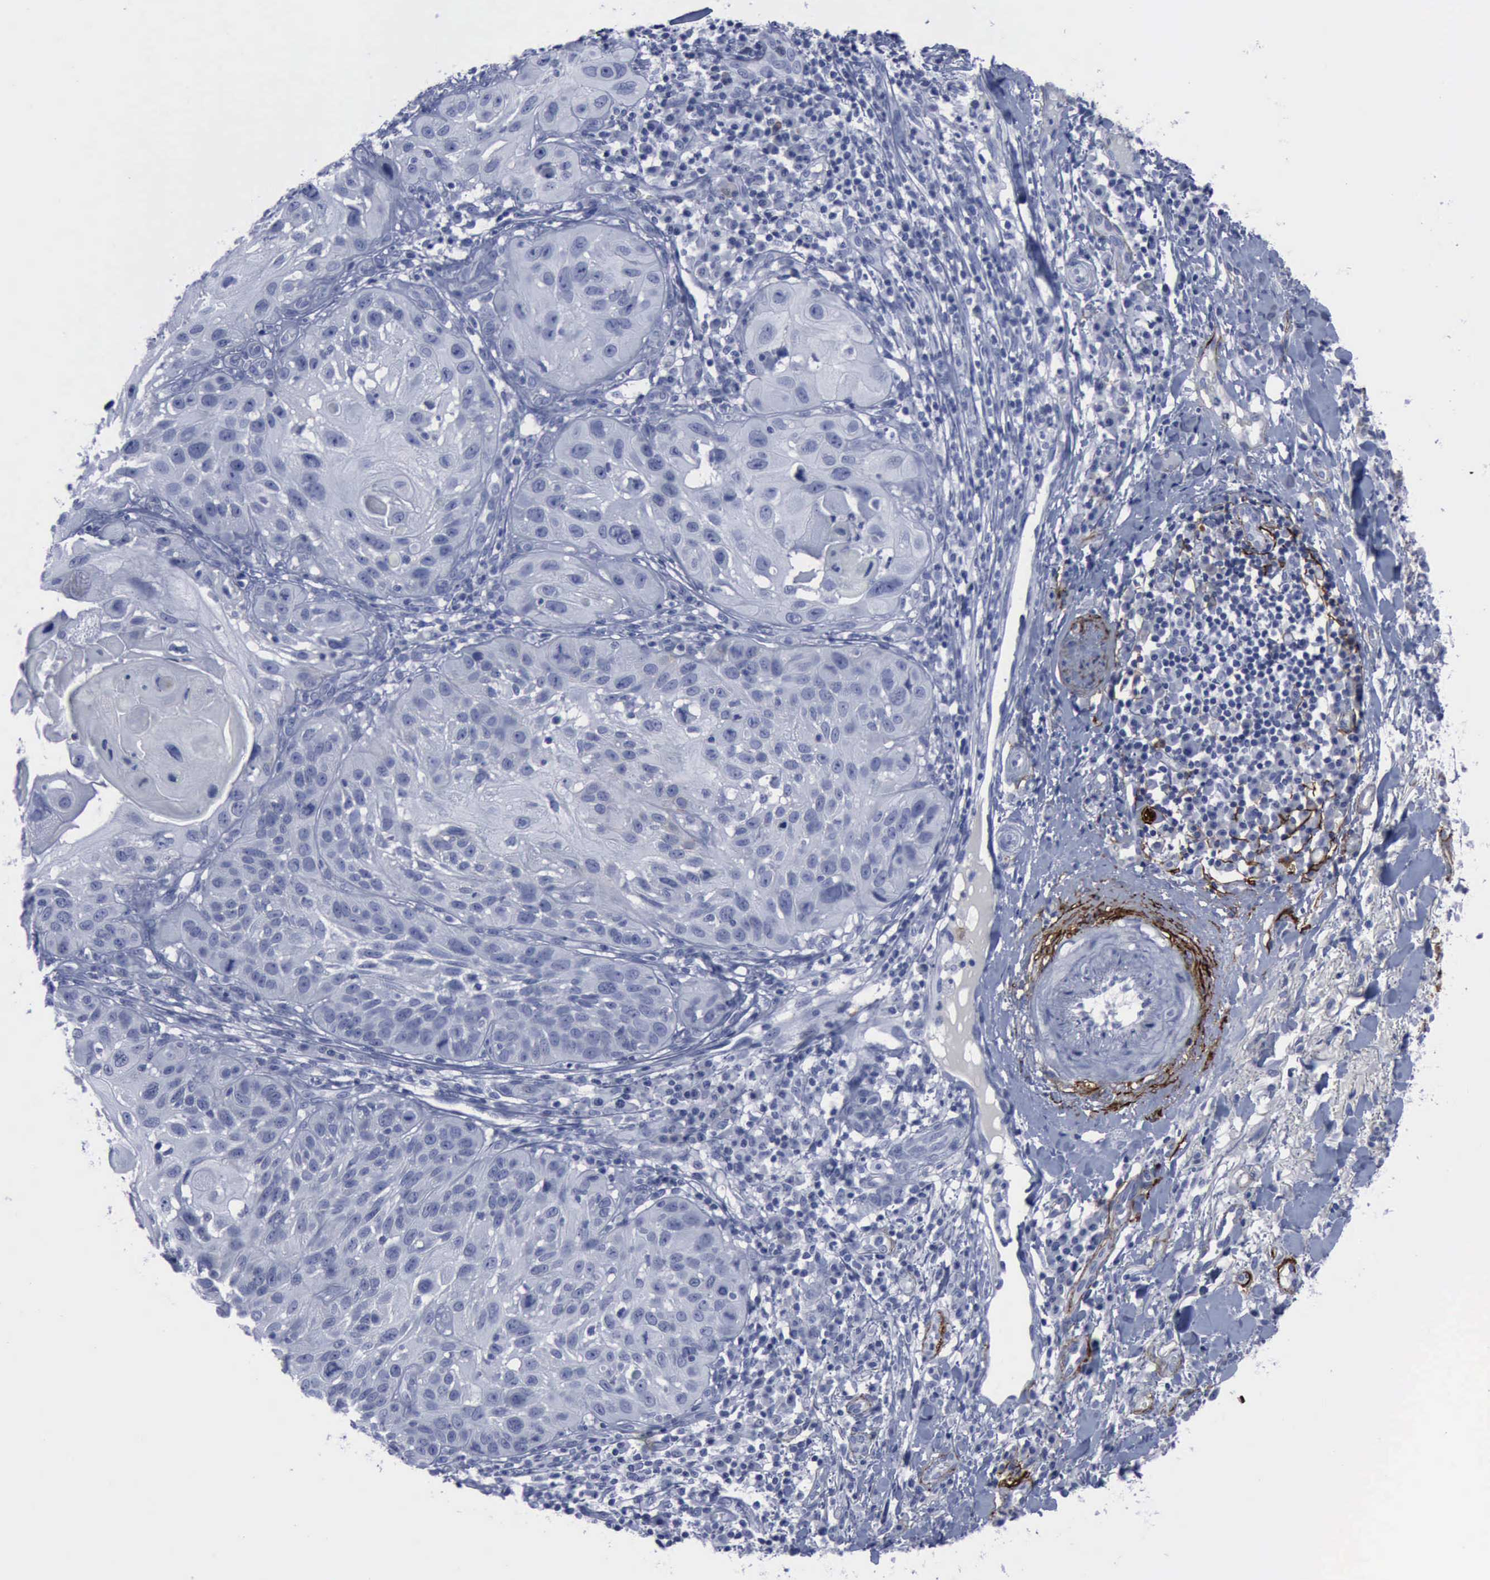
{"staining": {"intensity": "negative", "quantity": "none", "location": "none"}, "tissue": "skin cancer", "cell_type": "Tumor cells", "image_type": "cancer", "snomed": [{"axis": "morphology", "description": "Squamous cell carcinoma, NOS"}, {"axis": "topography", "description": "Skin"}], "caption": "Photomicrograph shows no significant protein staining in tumor cells of skin squamous cell carcinoma.", "gene": "NGFR", "patient": {"sex": "female", "age": 89}}